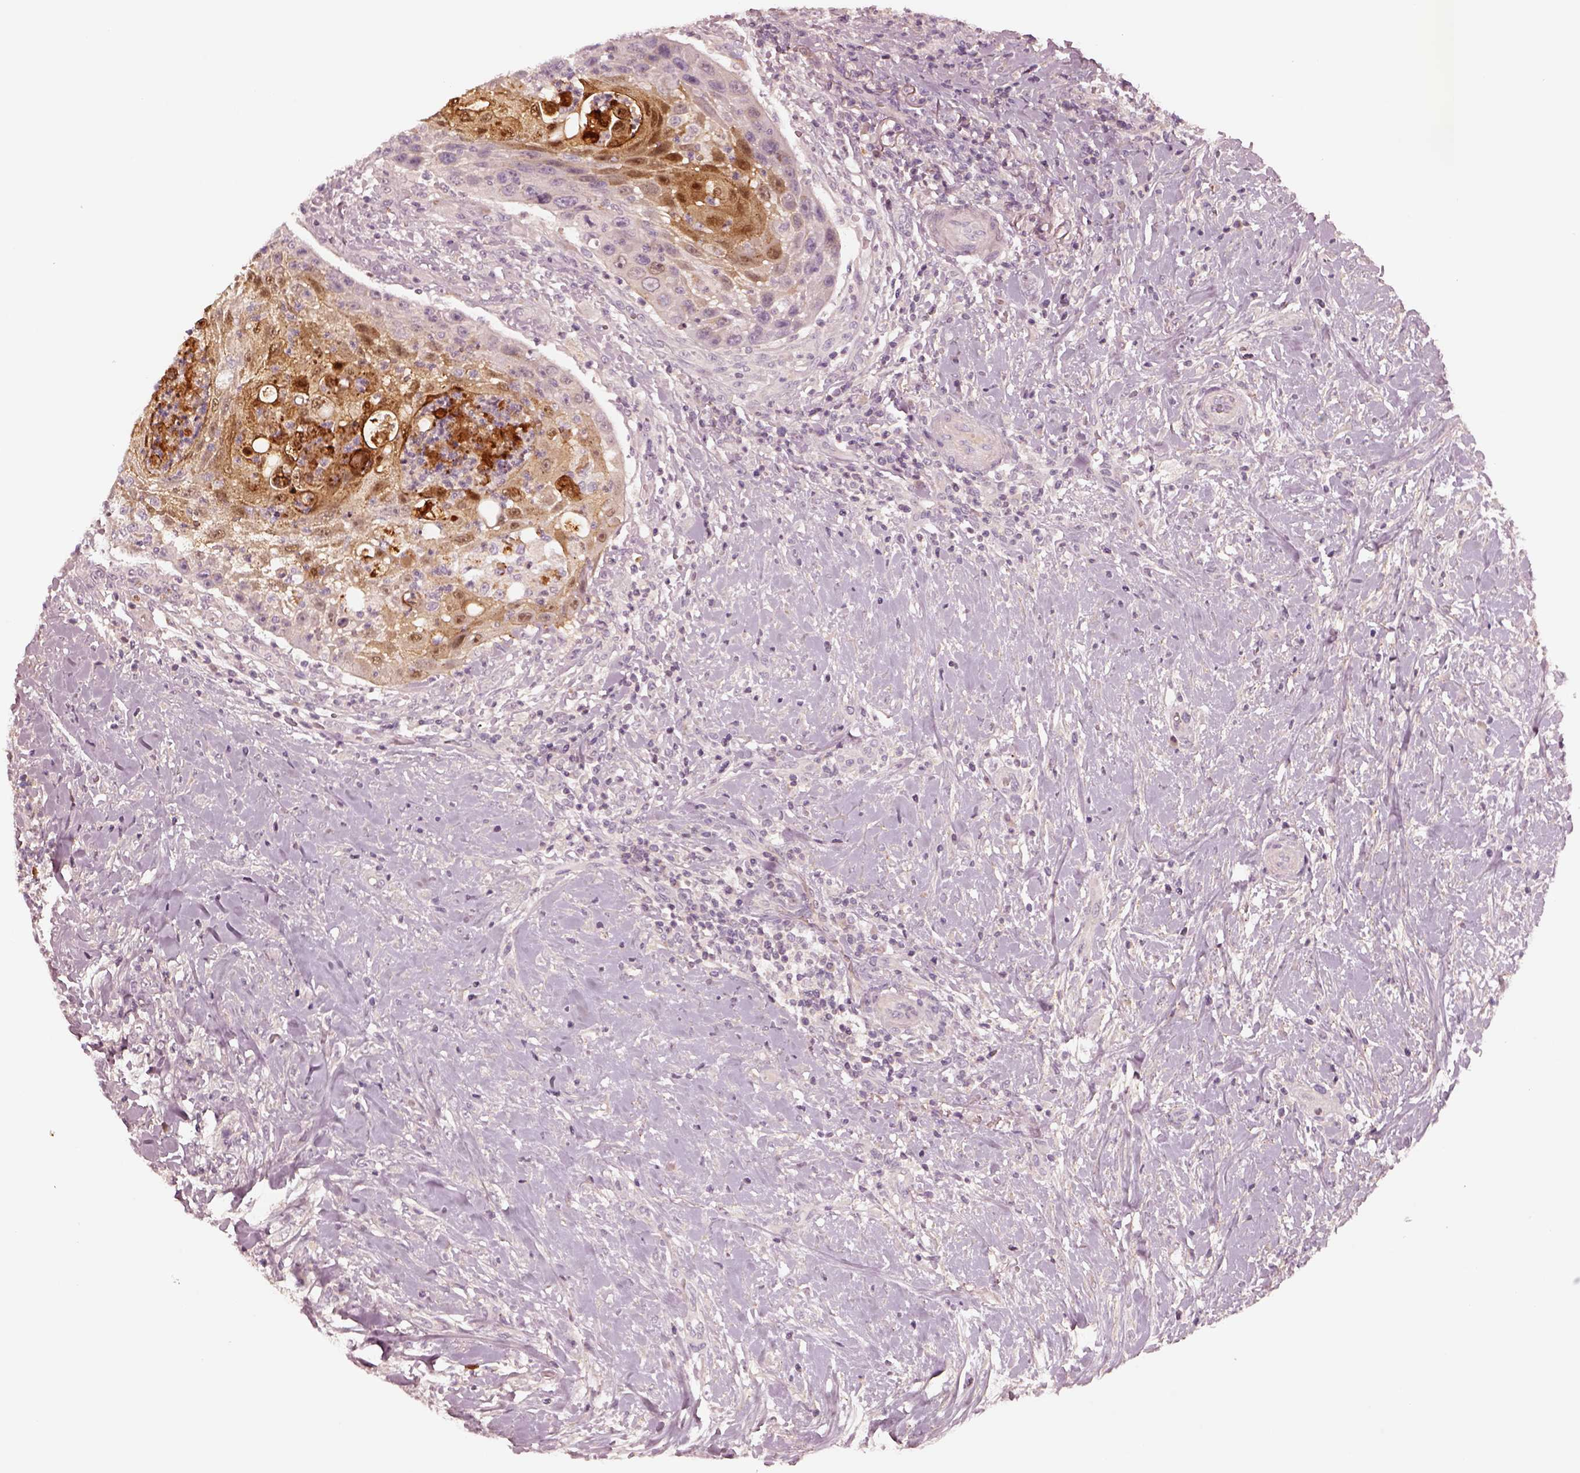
{"staining": {"intensity": "negative", "quantity": "none", "location": "none"}, "tissue": "head and neck cancer", "cell_type": "Tumor cells", "image_type": "cancer", "snomed": [{"axis": "morphology", "description": "Squamous cell carcinoma, NOS"}, {"axis": "topography", "description": "Head-Neck"}], "caption": "Immunohistochemistry image of neoplastic tissue: human head and neck cancer (squamous cell carcinoma) stained with DAB (3,3'-diaminobenzidine) displays no significant protein staining in tumor cells.", "gene": "SDCBP2", "patient": {"sex": "male", "age": 69}}